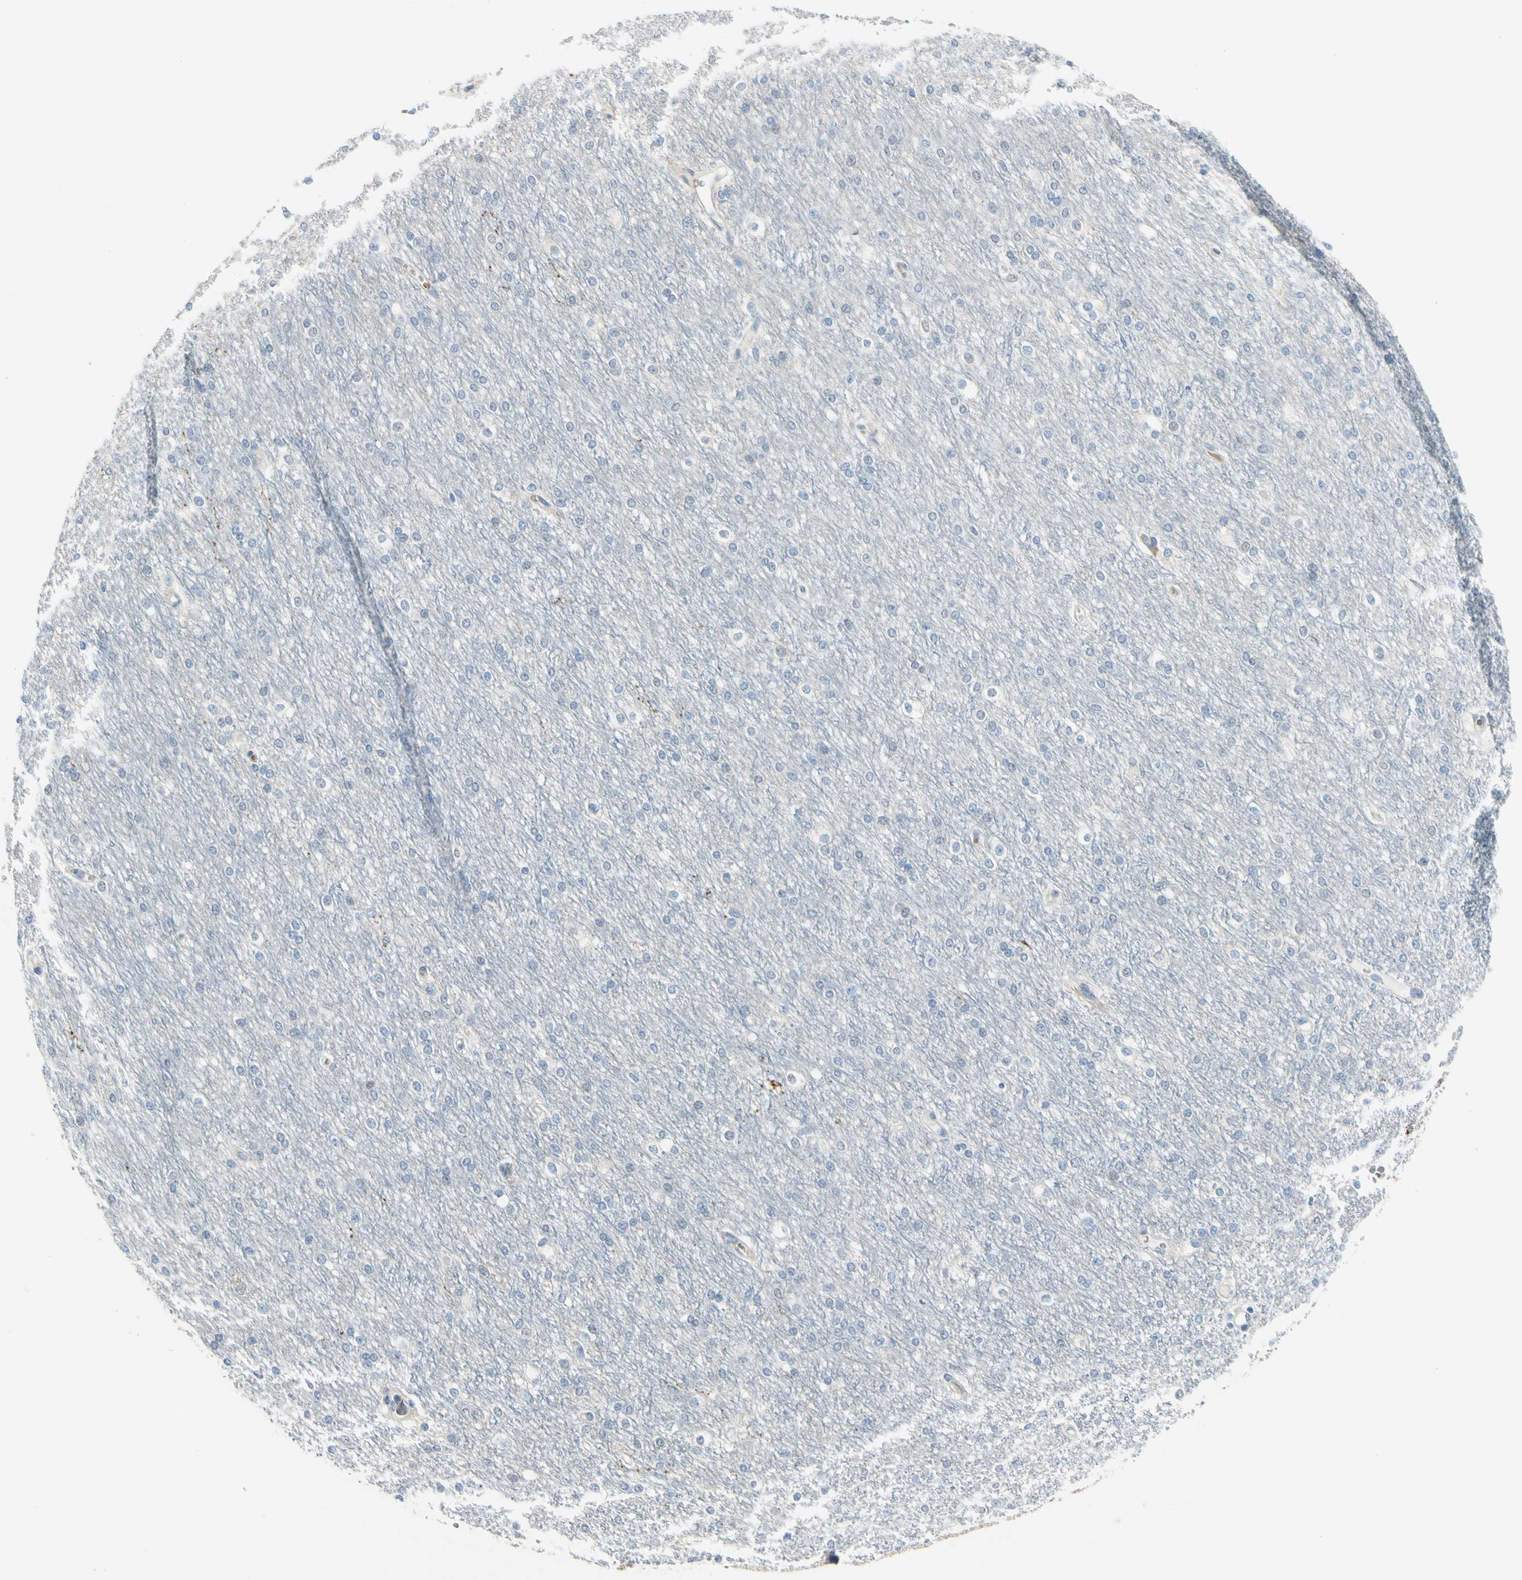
{"staining": {"intensity": "negative", "quantity": "none", "location": "none"}, "tissue": "cerebral cortex", "cell_type": "Endothelial cells", "image_type": "normal", "snomed": [{"axis": "morphology", "description": "Normal tissue, NOS"}, {"axis": "morphology", "description": "Inflammation, NOS"}, {"axis": "topography", "description": "Cerebral cortex"}], "caption": "The image reveals no significant staining in endothelial cells of cerebral cortex. Nuclei are stained in blue.", "gene": "CA1", "patient": {"sex": "male", "age": 6}}